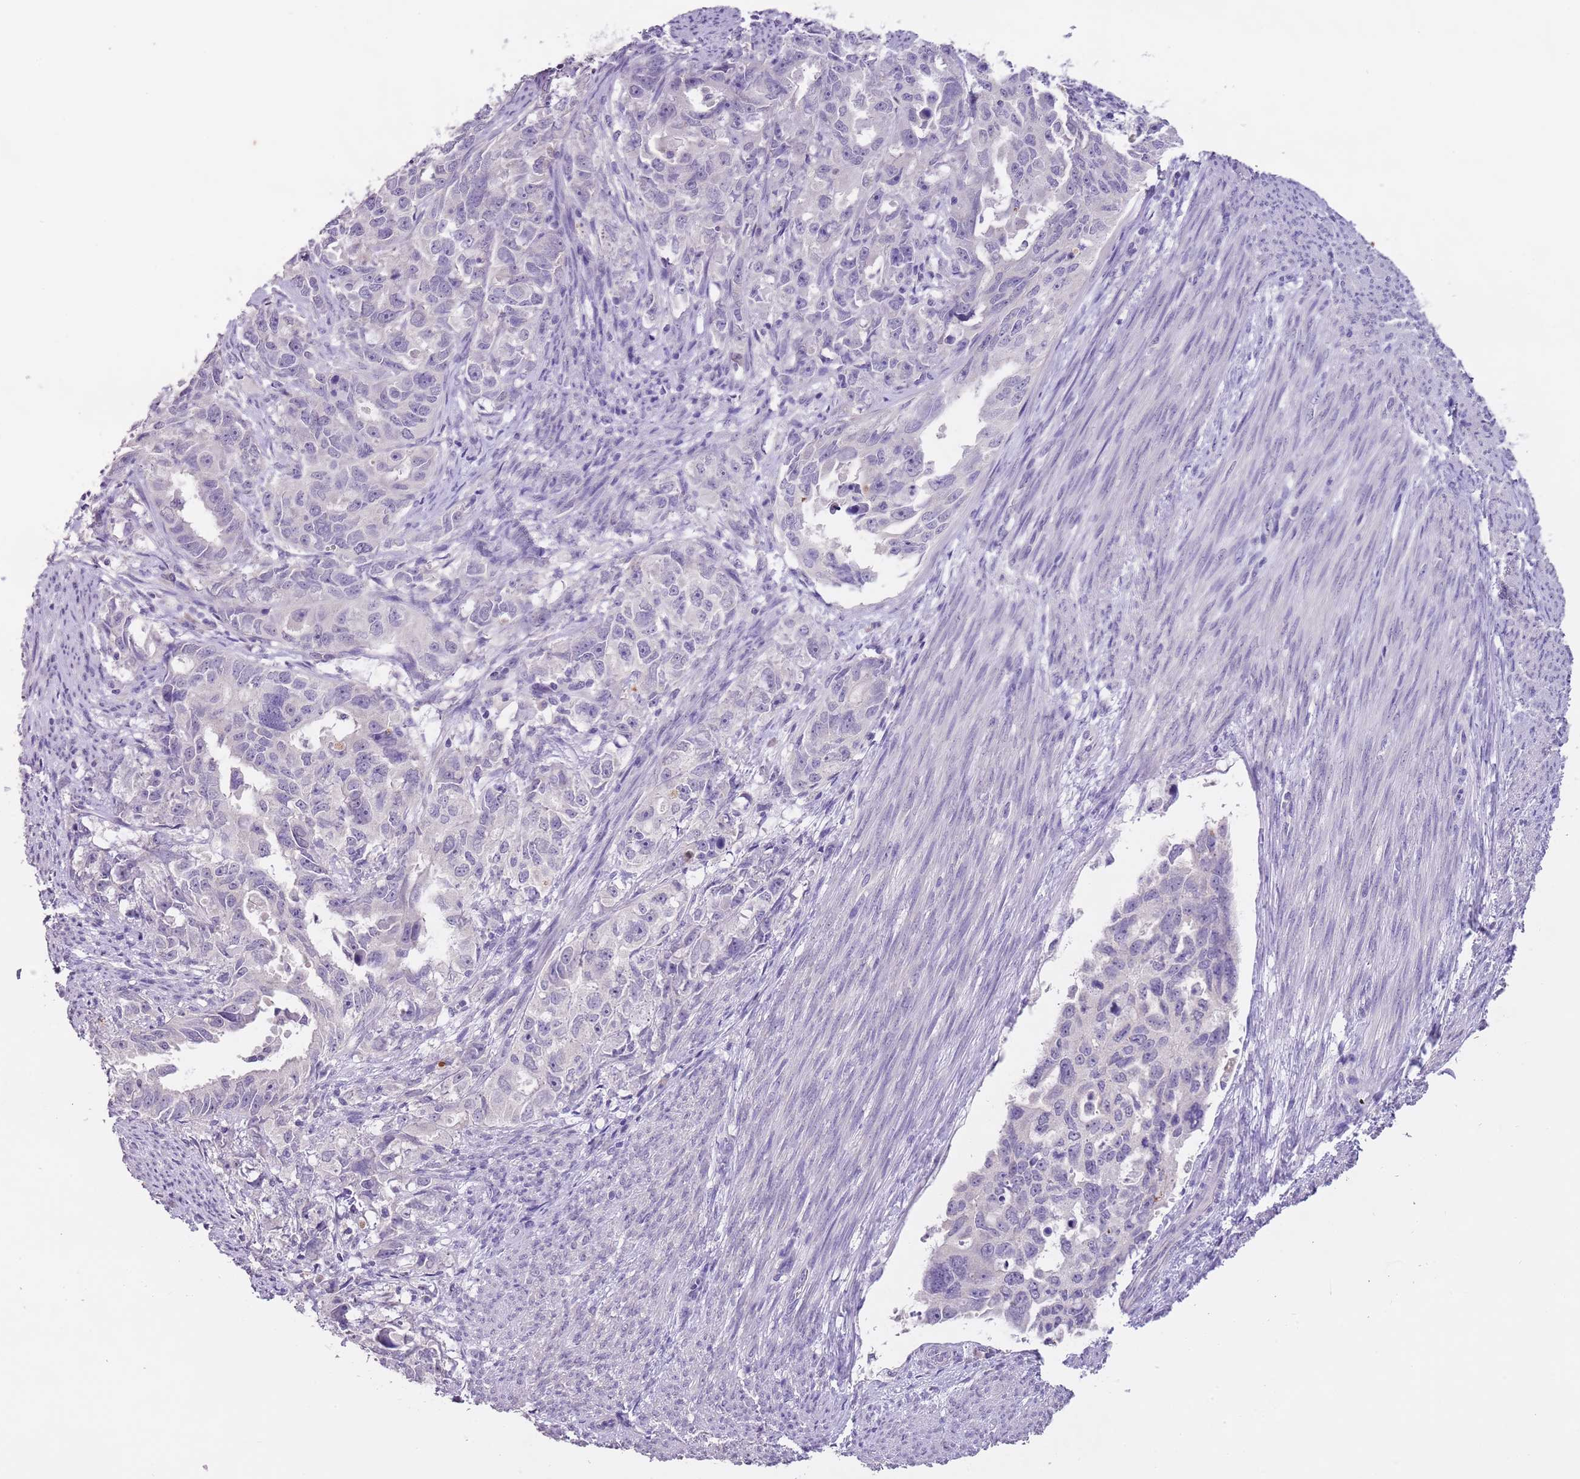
{"staining": {"intensity": "negative", "quantity": "none", "location": "none"}, "tissue": "endometrial cancer", "cell_type": "Tumor cells", "image_type": "cancer", "snomed": [{"axis": "morphology", "description": "Adenocarcinoma, NOS"}, {"axis": "topography", "description": "Endometrium"}], "caption": "Immunohistochemistry image of adenocarcinoma (endometrial) stained for a protein (brown), which exhibits no staining in tumor cells.", "gene": "SLC35E3", "patient": {"sex": "female", "age": 65}}